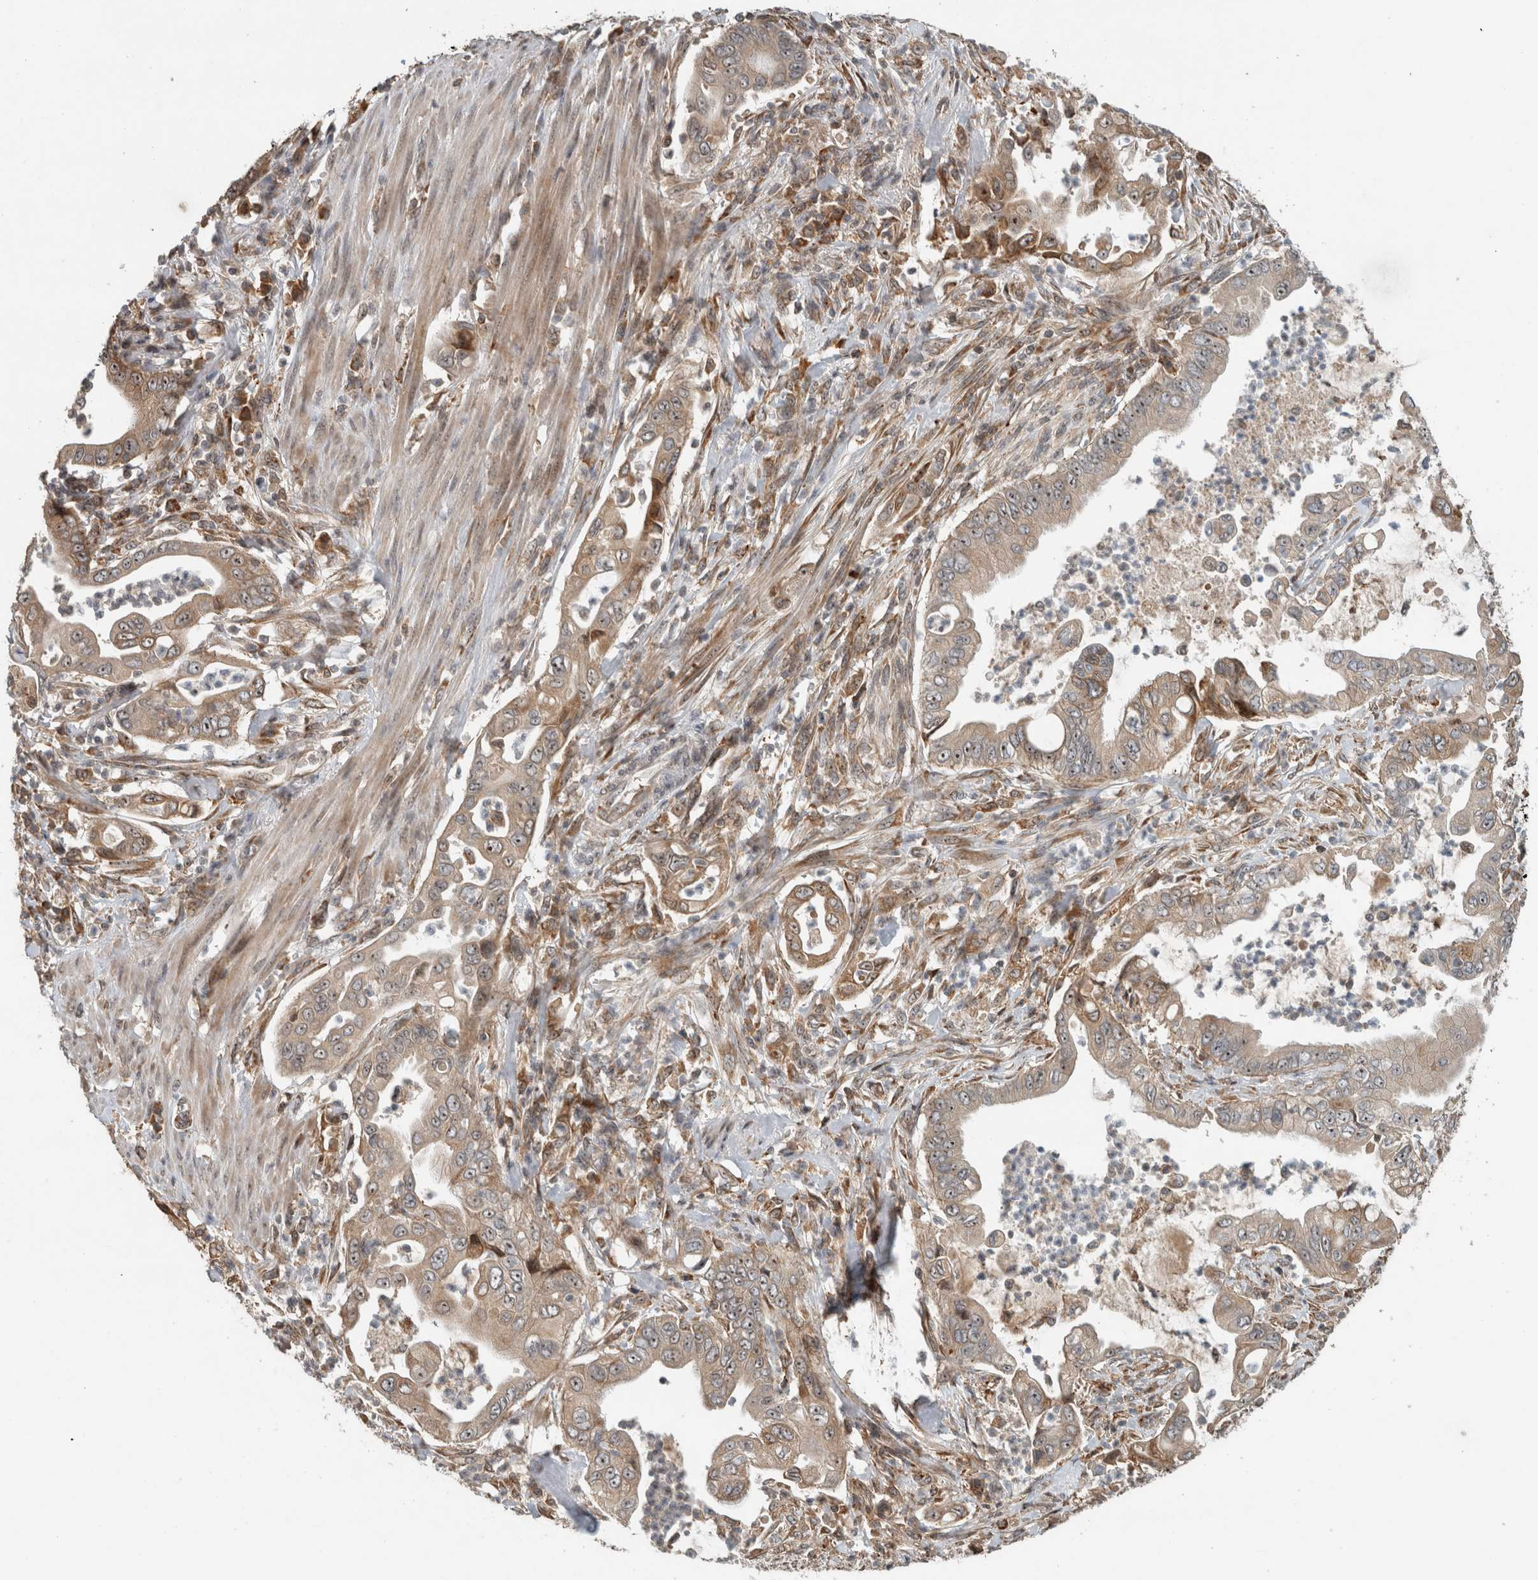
{"staining": {"intensity": "moderate", "quantity": ">75%", "location": "cytoplasmic/membranous,nuclear"}, "tissue": "pancreatic cancer", "cell_type": "Tumor cells", "image_type": "cancer", "snomed": [{"axis": "morphology", "description": "Adenocarcinoma, NOS"}, {"axis": "topography", "description": "Pancreas"}], "caption": "The immunohistochemical stain labels moderate cytoplasmic/membranous and nuclear positivity in tumor cells of pancreatic adenocarcinoma tissue.", "gene": "GPR137B", "patient": {"sex": "male", "age": 78}}